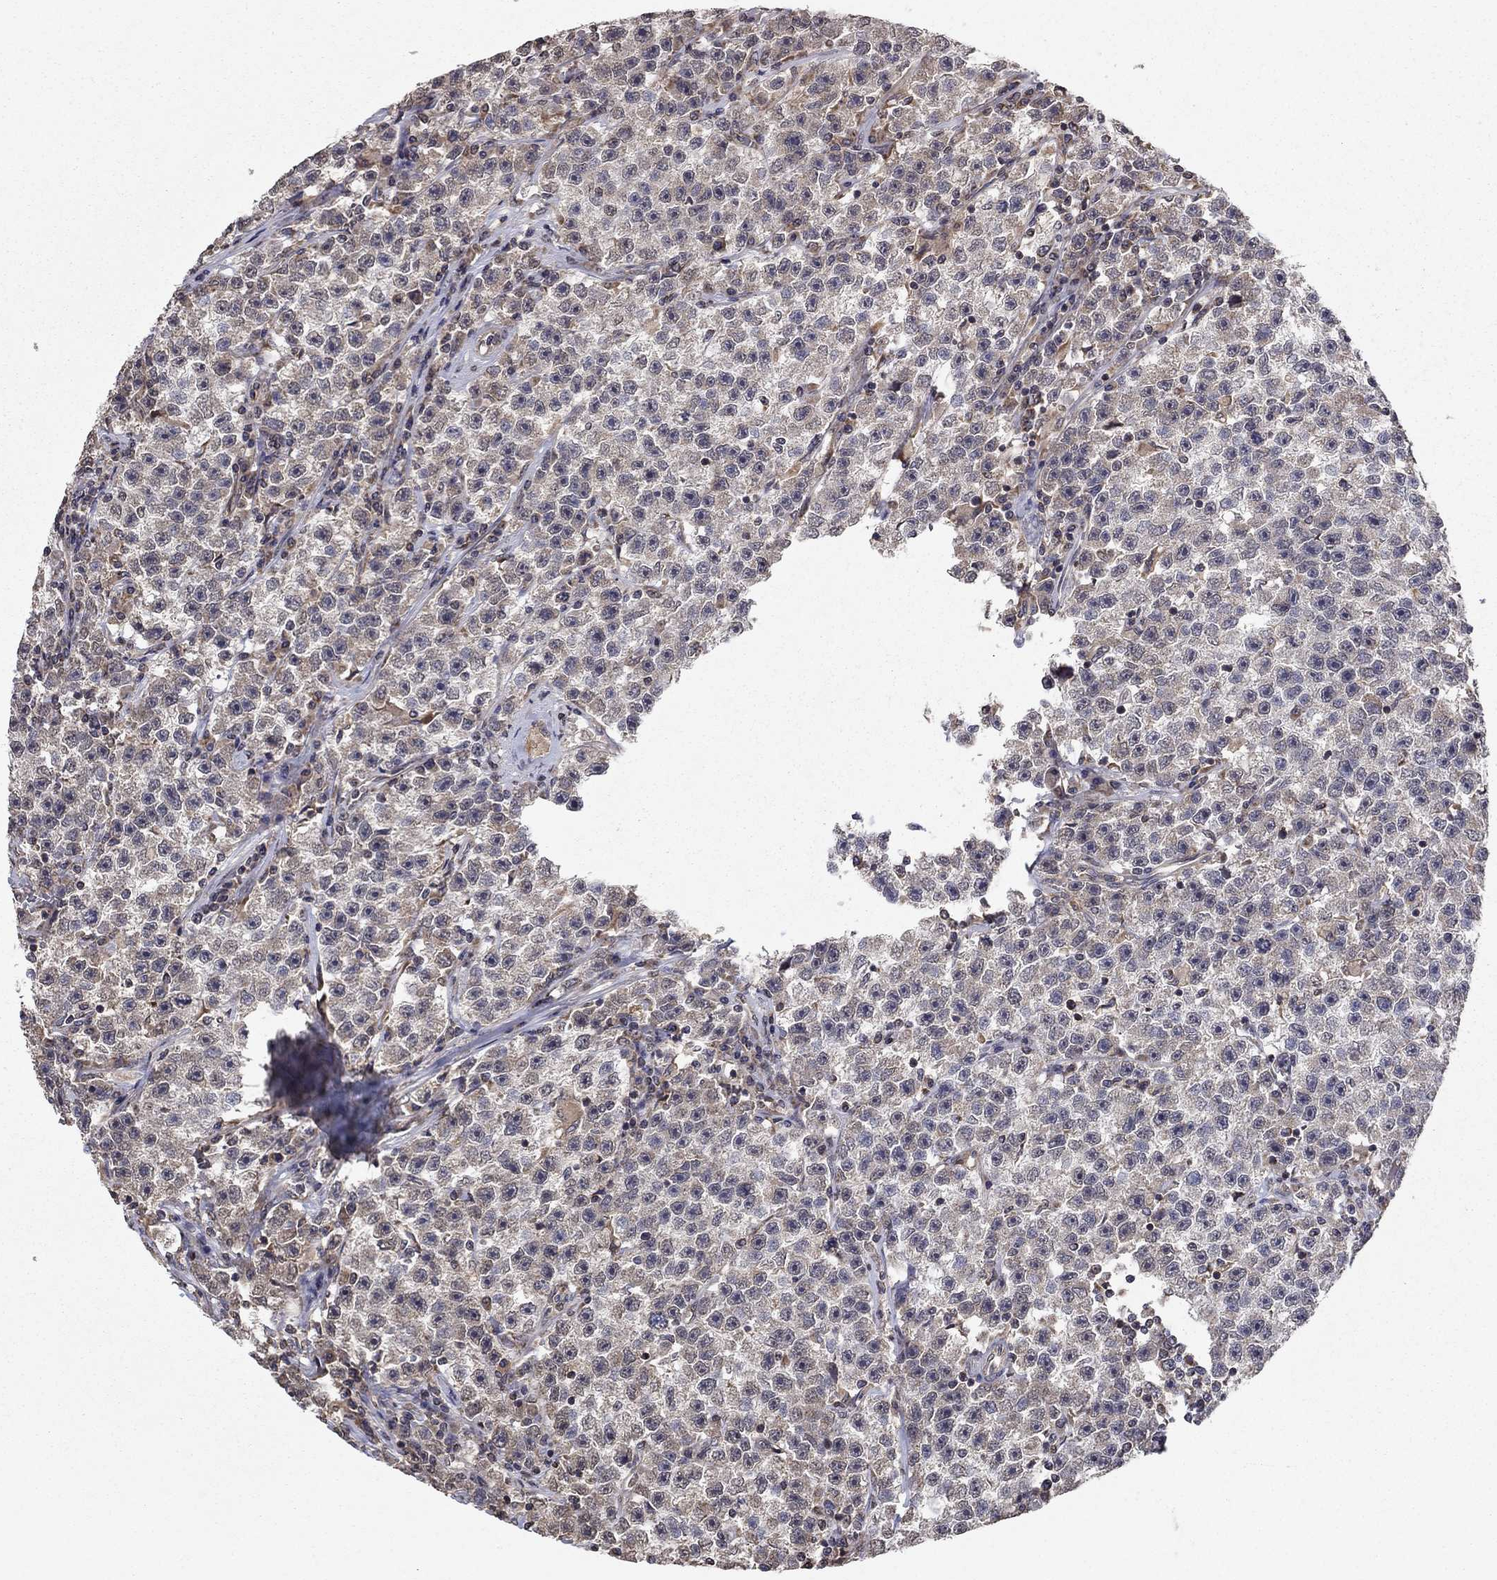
{"staining": {"intensity": "negative", "quantity": "none", "location": "none"}, "tissue": "testis cancer", "cell_type": "Tumor cells", "image_type": "cancer", "snomed": [{"axis": "morphology", "description": "Seminoma, NOS"}, {"axis": "topography", "description": "Testis"}], "caption": "There is no significant expression in tumor cells of testis cancer (seminoma).", "gene": "SLC2A13", "patient": {"sex": "male", "age": 22}}